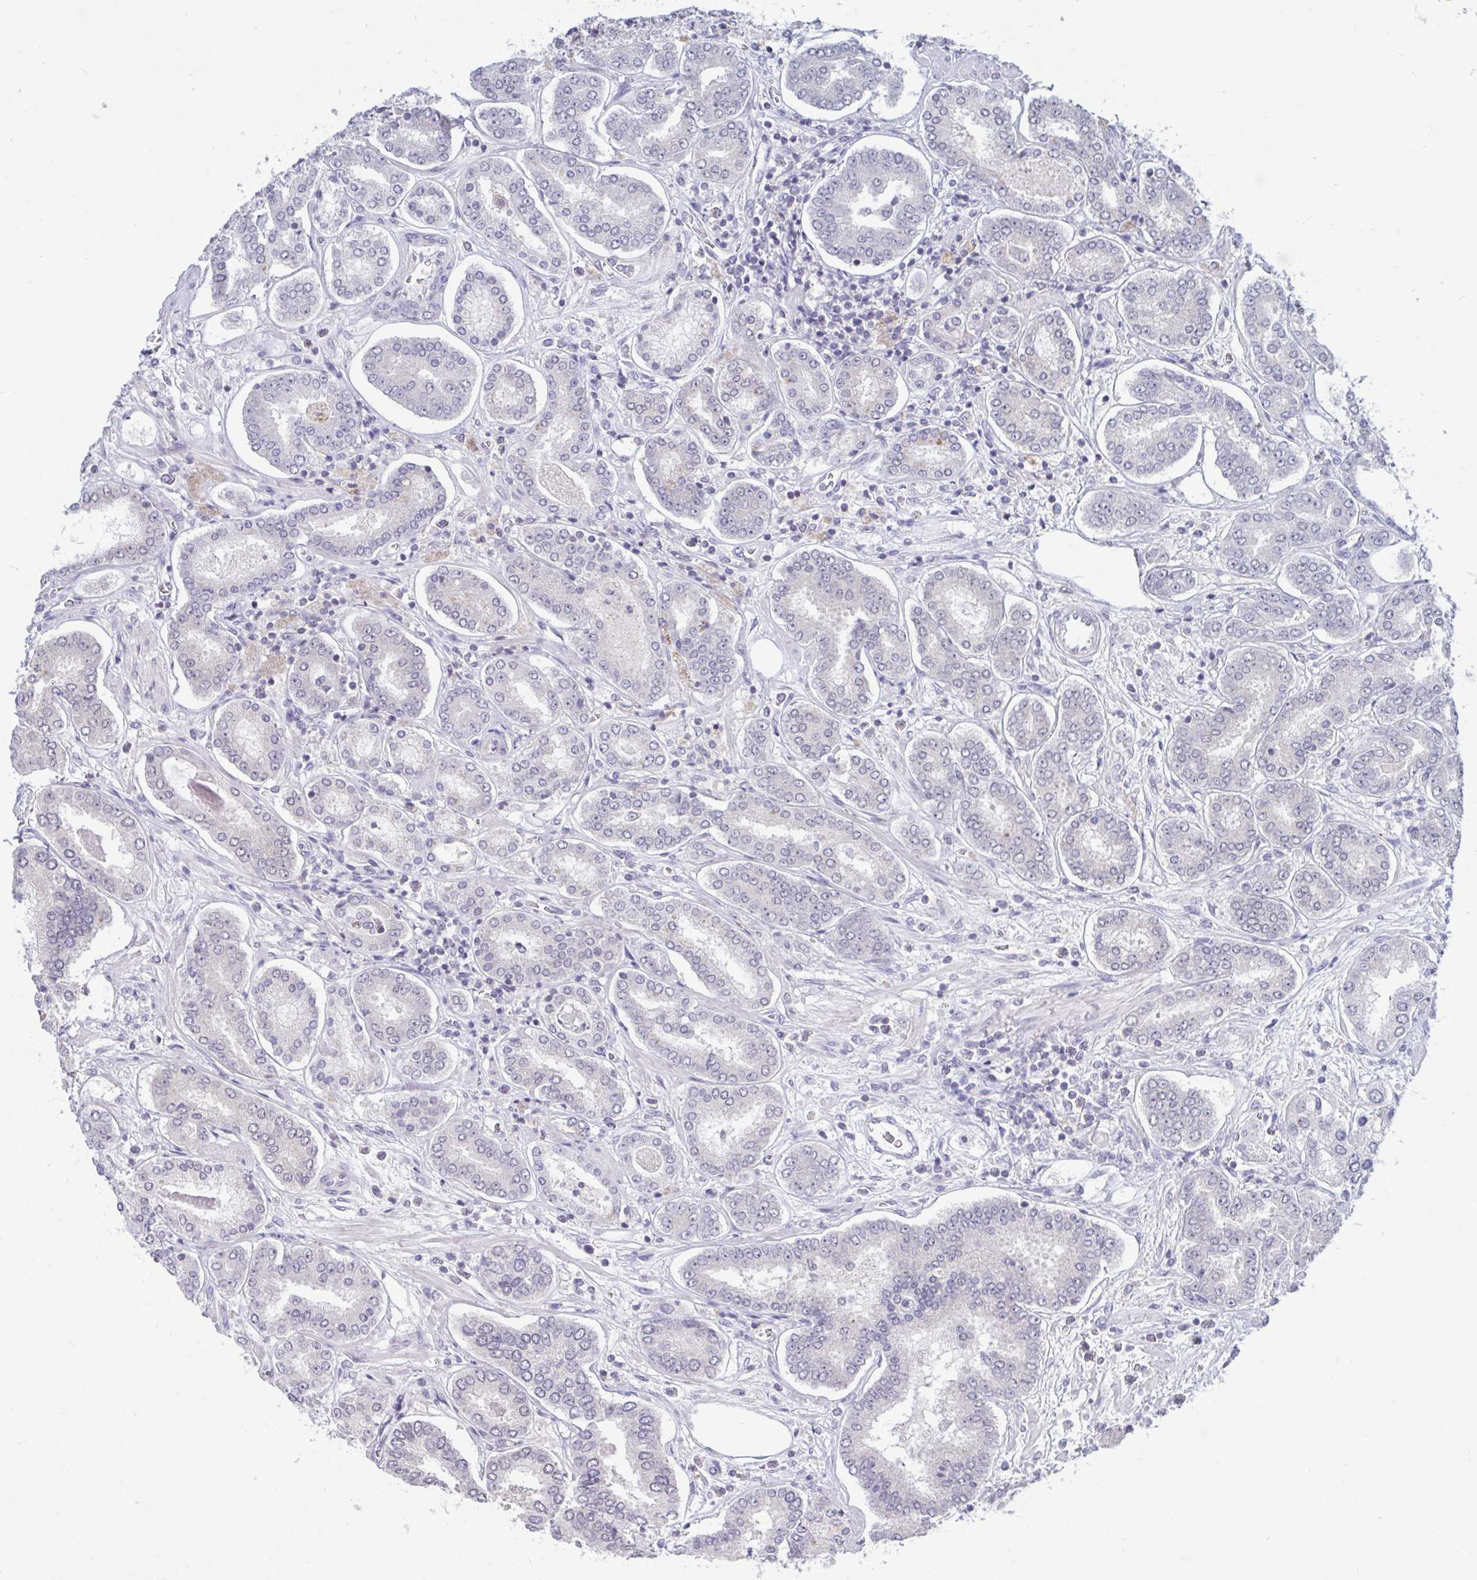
{"staining": {"intensity": "negative", "quantity": "none", "location": "none"}, "tissue": "prostate cancer", "cell_type": "Tumor cells", "image_type": "cancer", "snomed": [{"axis": "morphology", "description": "Adenocarcinoma, High grade"}, {"axis": "topography", "description": "Prostate"}], "caption": "IHC micrograph of human prostate cancer stained for a protein (brown), which displays no positivity in tumor cells.", "gene": "ARPP19", "patient": {"sex": "male", "age": 72}}